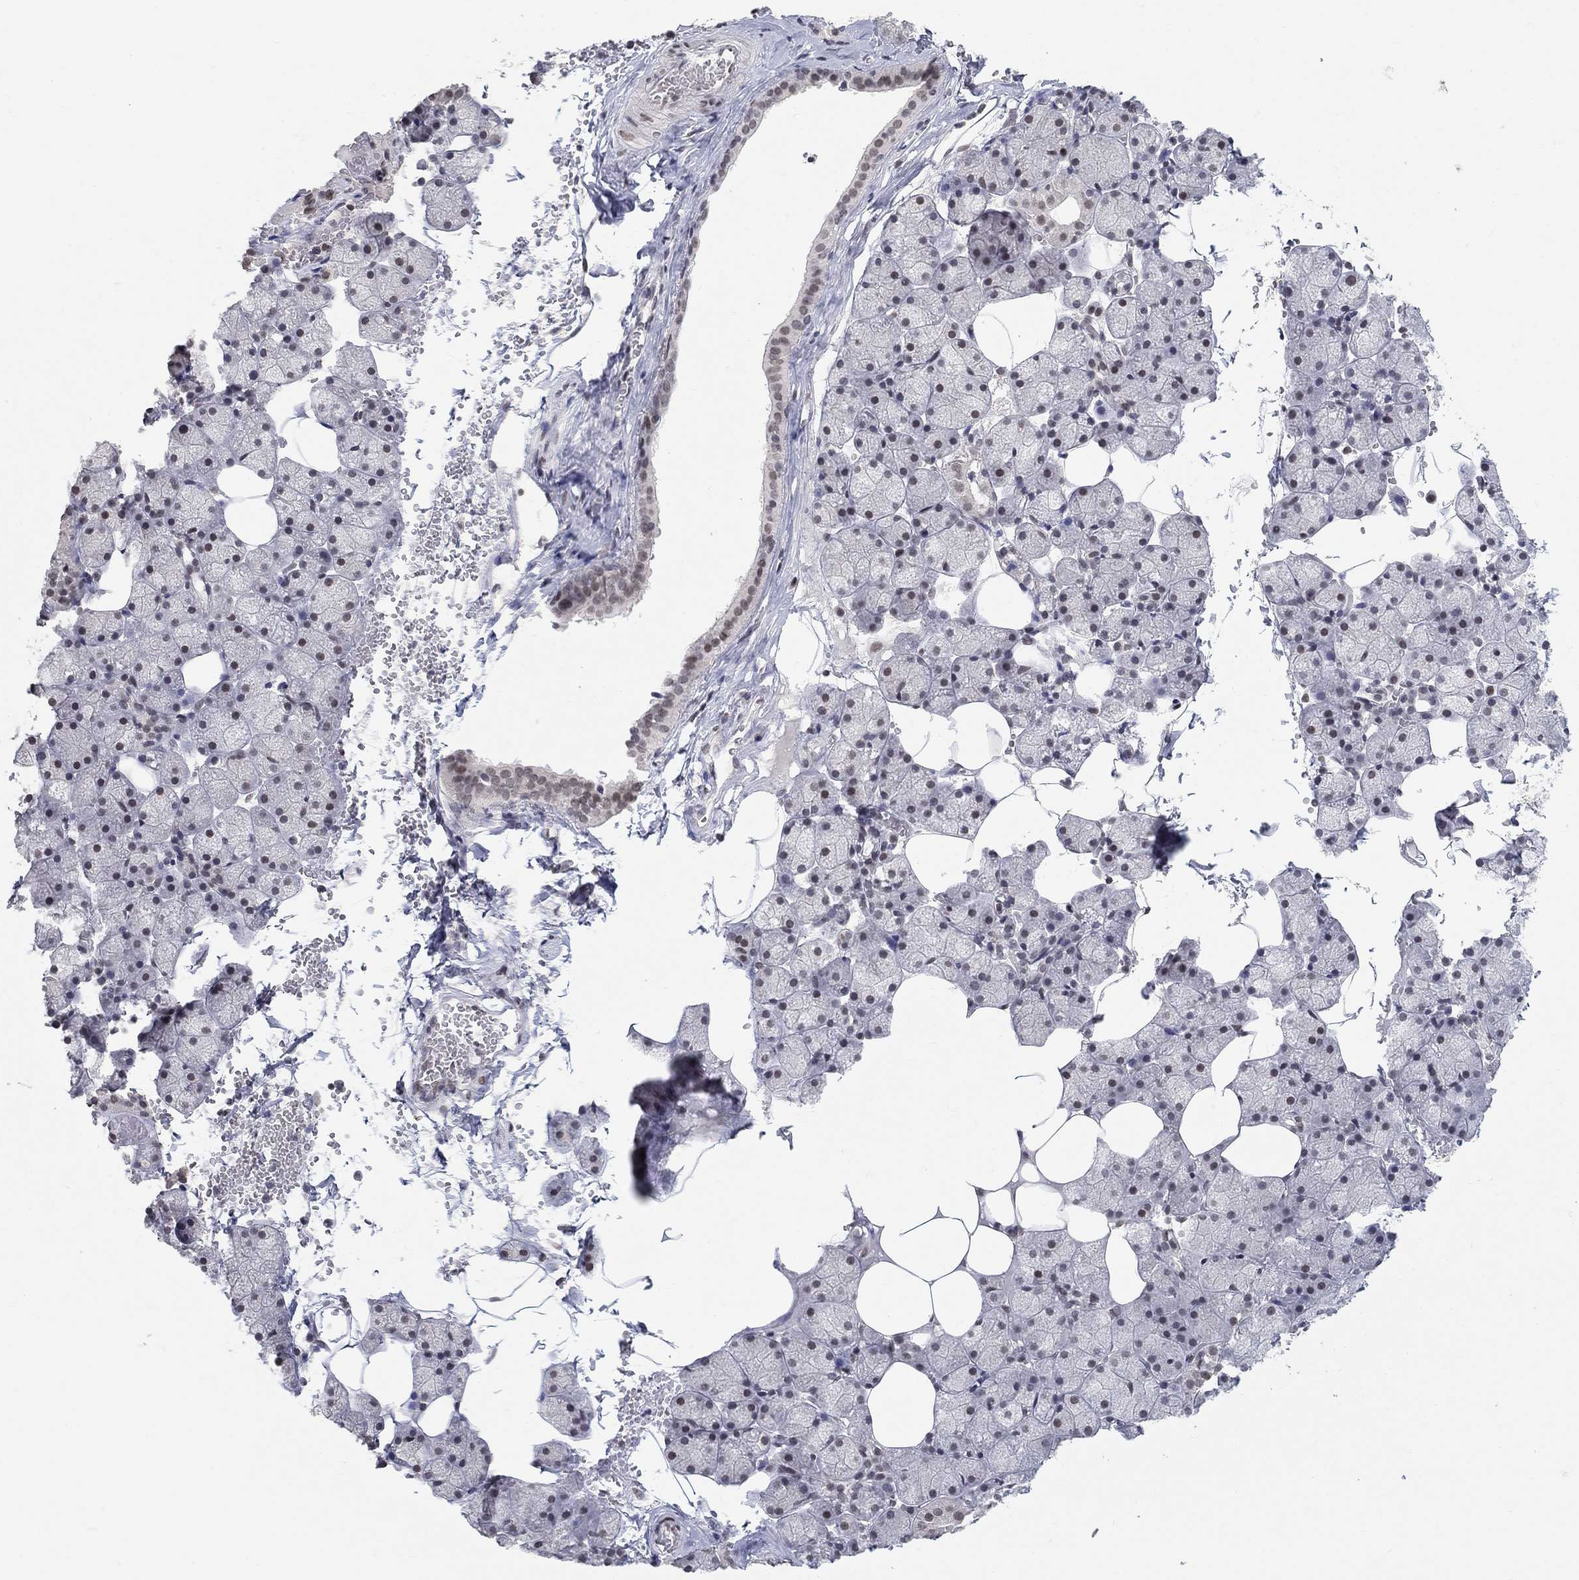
{"staining": {"intensity": "moderate", "quantity": "<25%", "location": "nuclear"}, "tissue": "salivary gland", "cell_type": "Glandular cells", "image_type": "normal", "snomed": [{"axis": "morphology", "description": "Normal tissue, NOS"}, {"axis": "topography", "description": "Salivary gland"}], "caption": "DAB (3,3'-diaminobenzidine) immunohistochemical staining of normal salivary gland exhibits moderate nuclear protein positivity in about <25% of glandular cells.", "gene": "KLF12", "patient": {"sex": "male", "age": 38}}